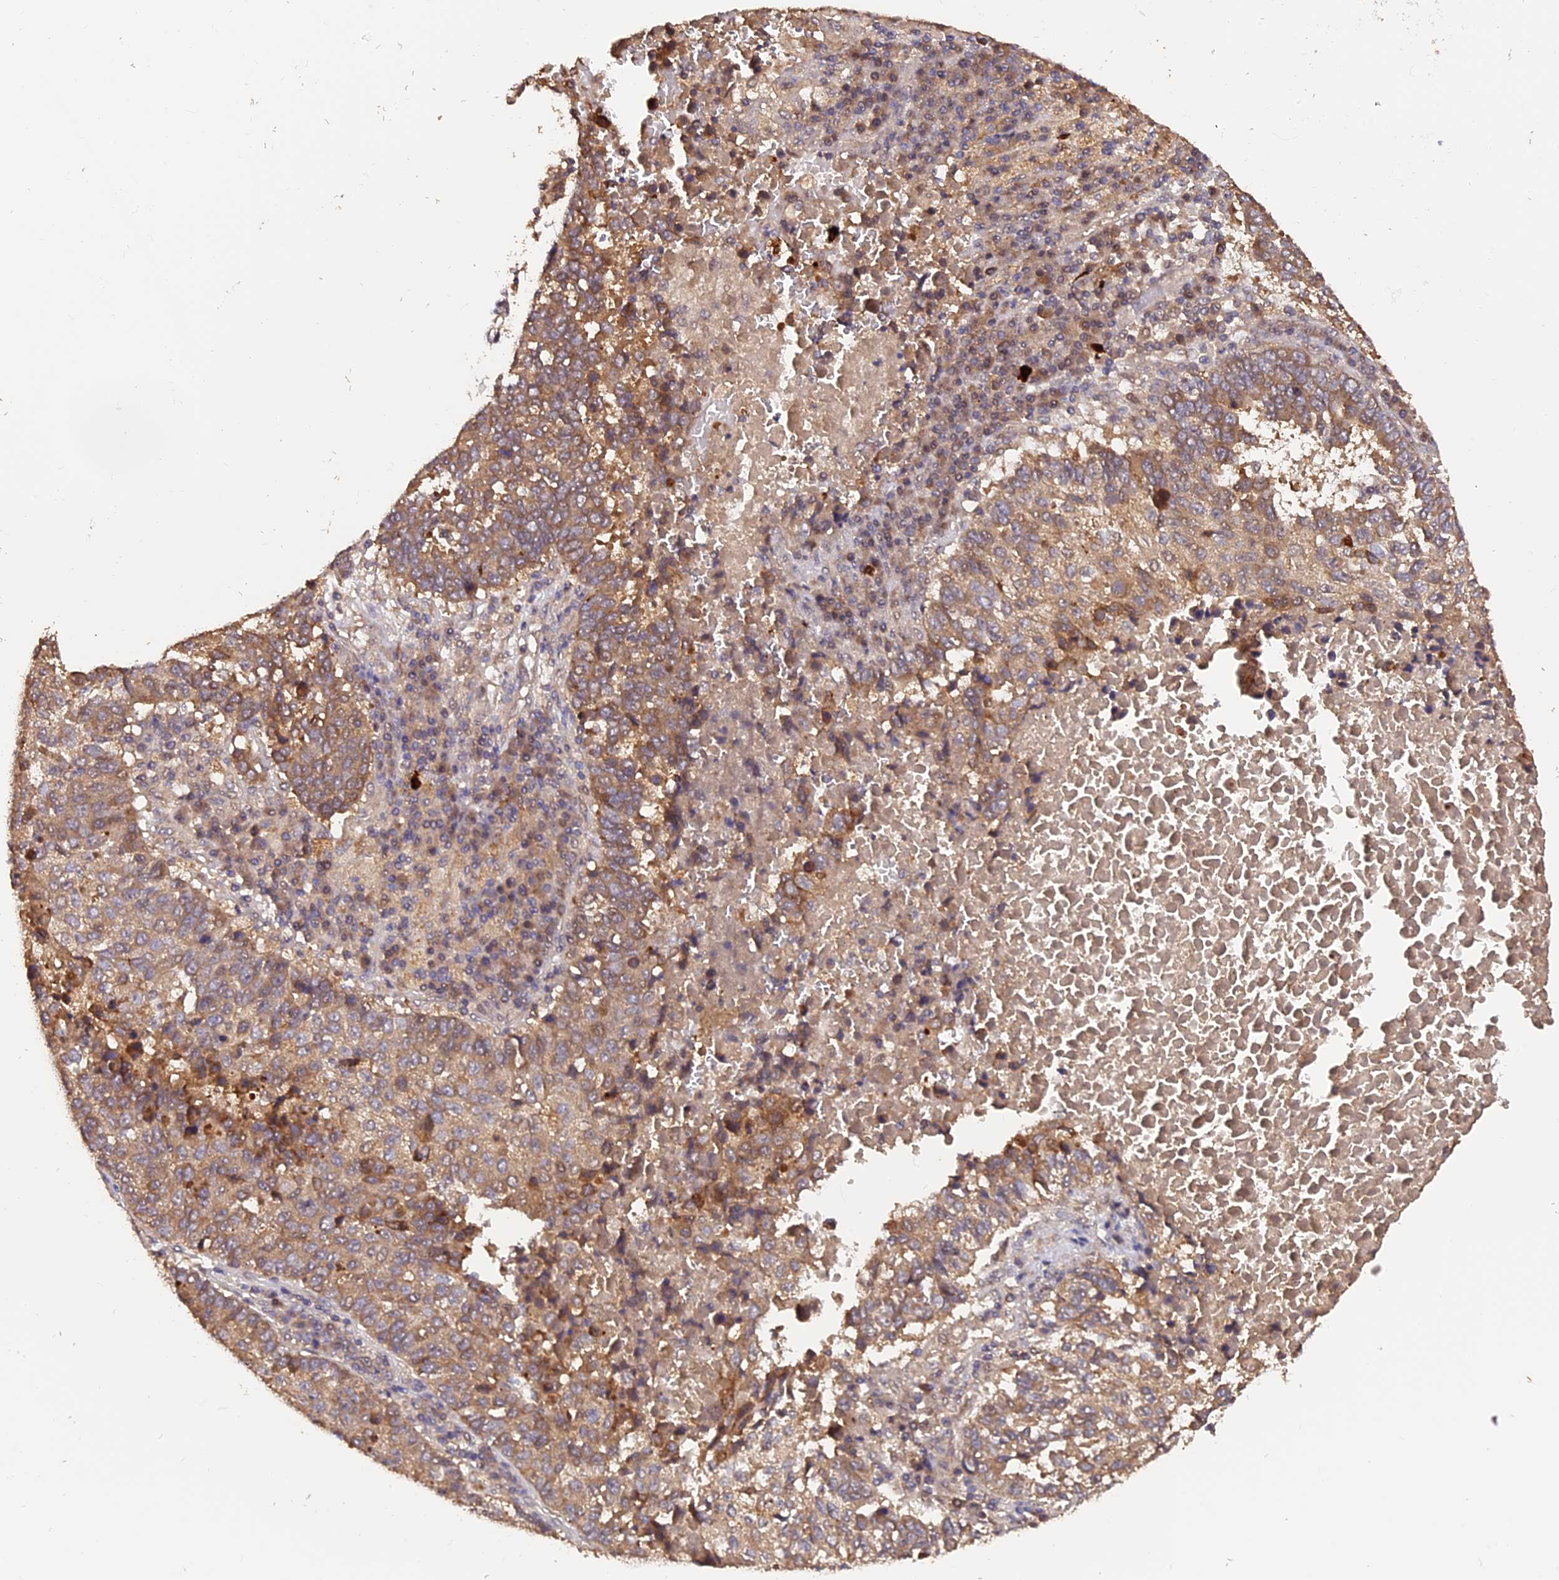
{"staining": {"intensity": "moderate", "quantity": ">75%", "location": "cytoplasmic/membranous"}, "tissue": "lung cancer", "cell_type": "Tumor cells", "image_type": "cancer", "snomed": [{"axis": "morphology", "description": "Squamous cell carcinoma, NOS"}, {"axis": "topography", "description": "Lung"}], "caption": "Immunohistochemical staining of human lung squamous cell carcinoma displays moderate cytoplasmic/membranous protein staining in approximately >75% of tumor cells. (DAB IHC, brown staining for protein, blue staining for nuclei).", "gene": "TRMT1", "patient": {"sex": "male", "age": 73}}